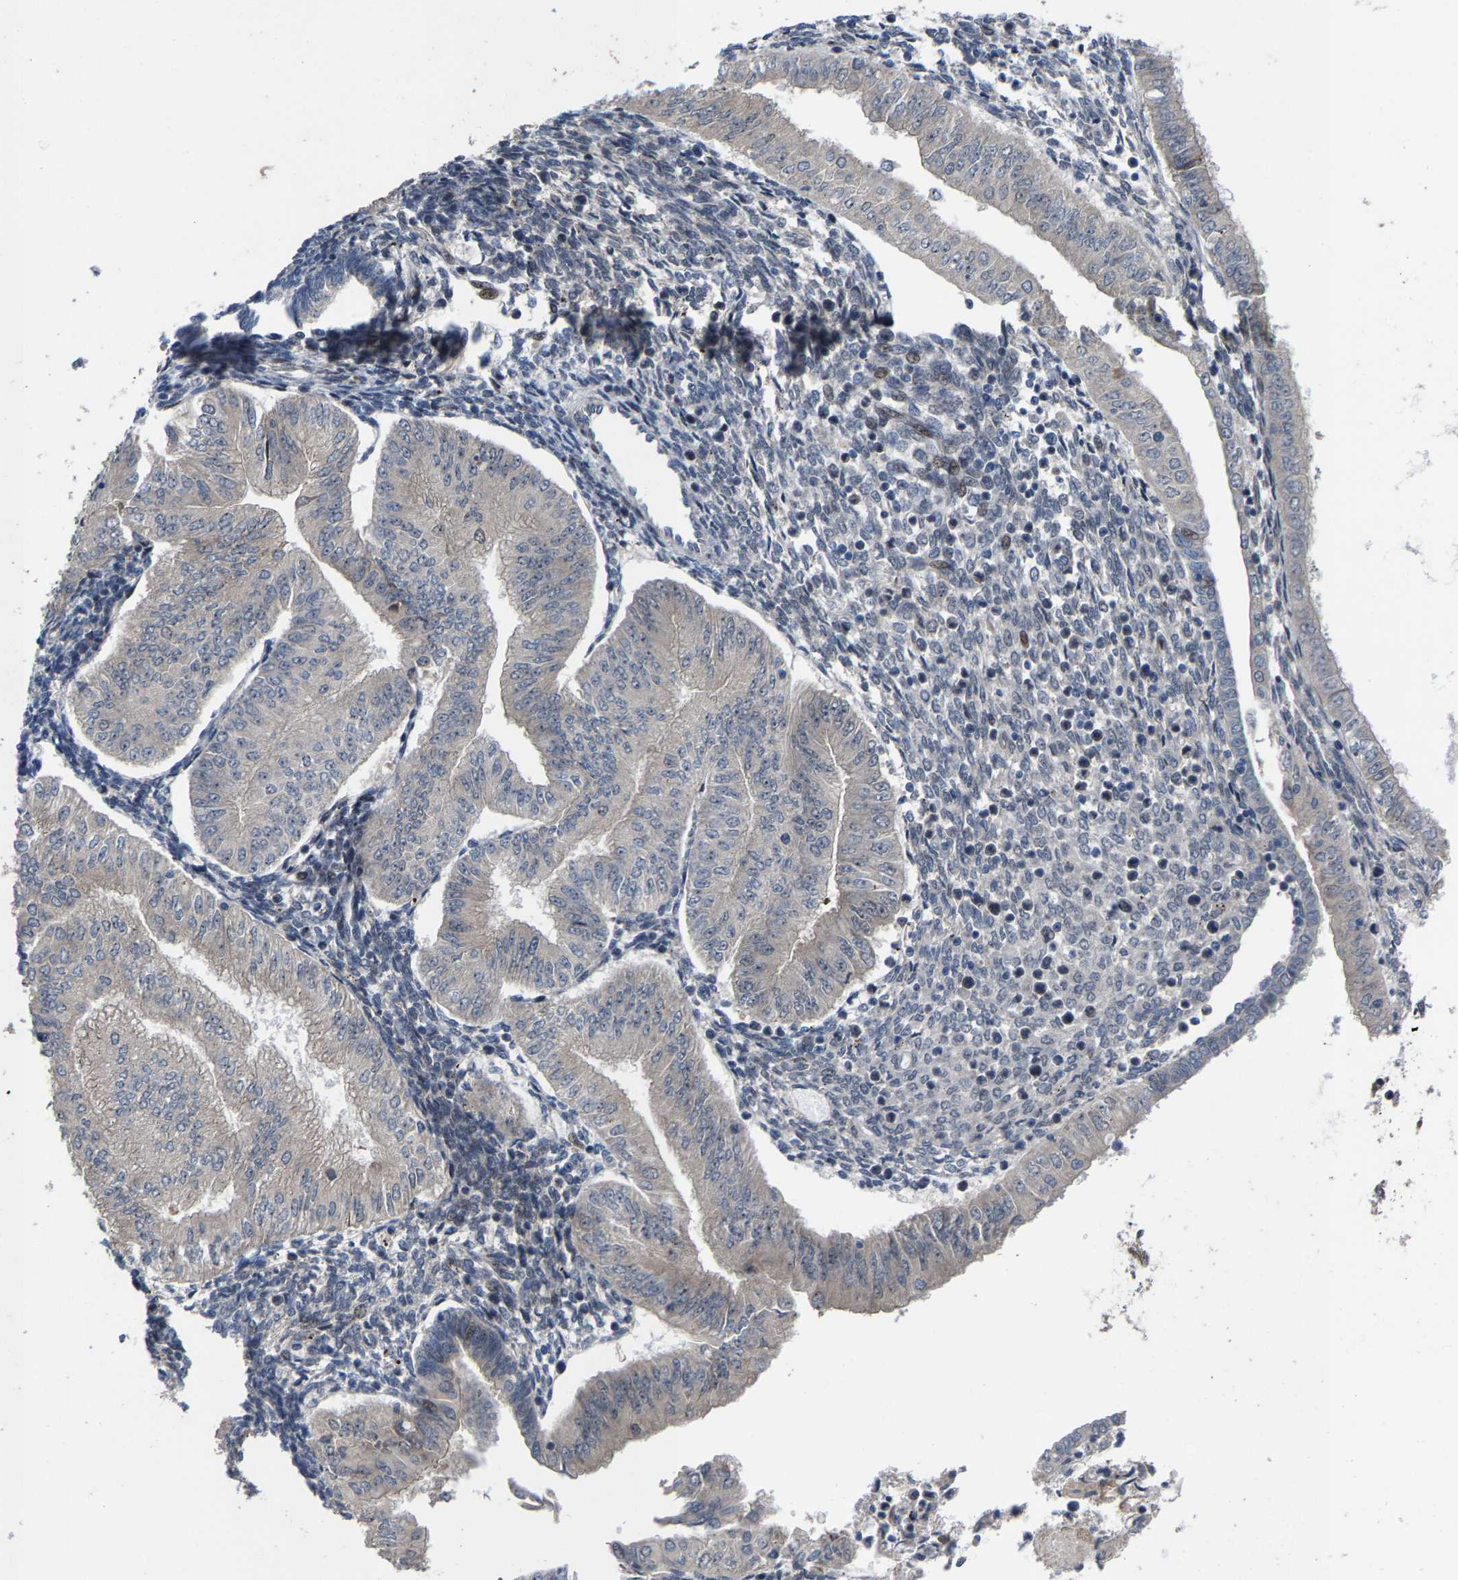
{"staining": {"intensity": "negative", "quantity": "none", "location": "none"}, "tissue": "endometrial cancer", "cell_type": "Tumor cells", "image_type": "cancer", "snomed": [{"axis": "morphology", "description": "Normal tissue, NOS"}, {"axis": "morphology", "description": "Adenocarcinoma, NOS"}, {"axis": "topography", "description": "Endometrium"}], "caption": "There is no significant staining in tumor cells of endometrial cancer.", "gene": "HAUS6", "patient": {"sex": "female", "age": 53}}